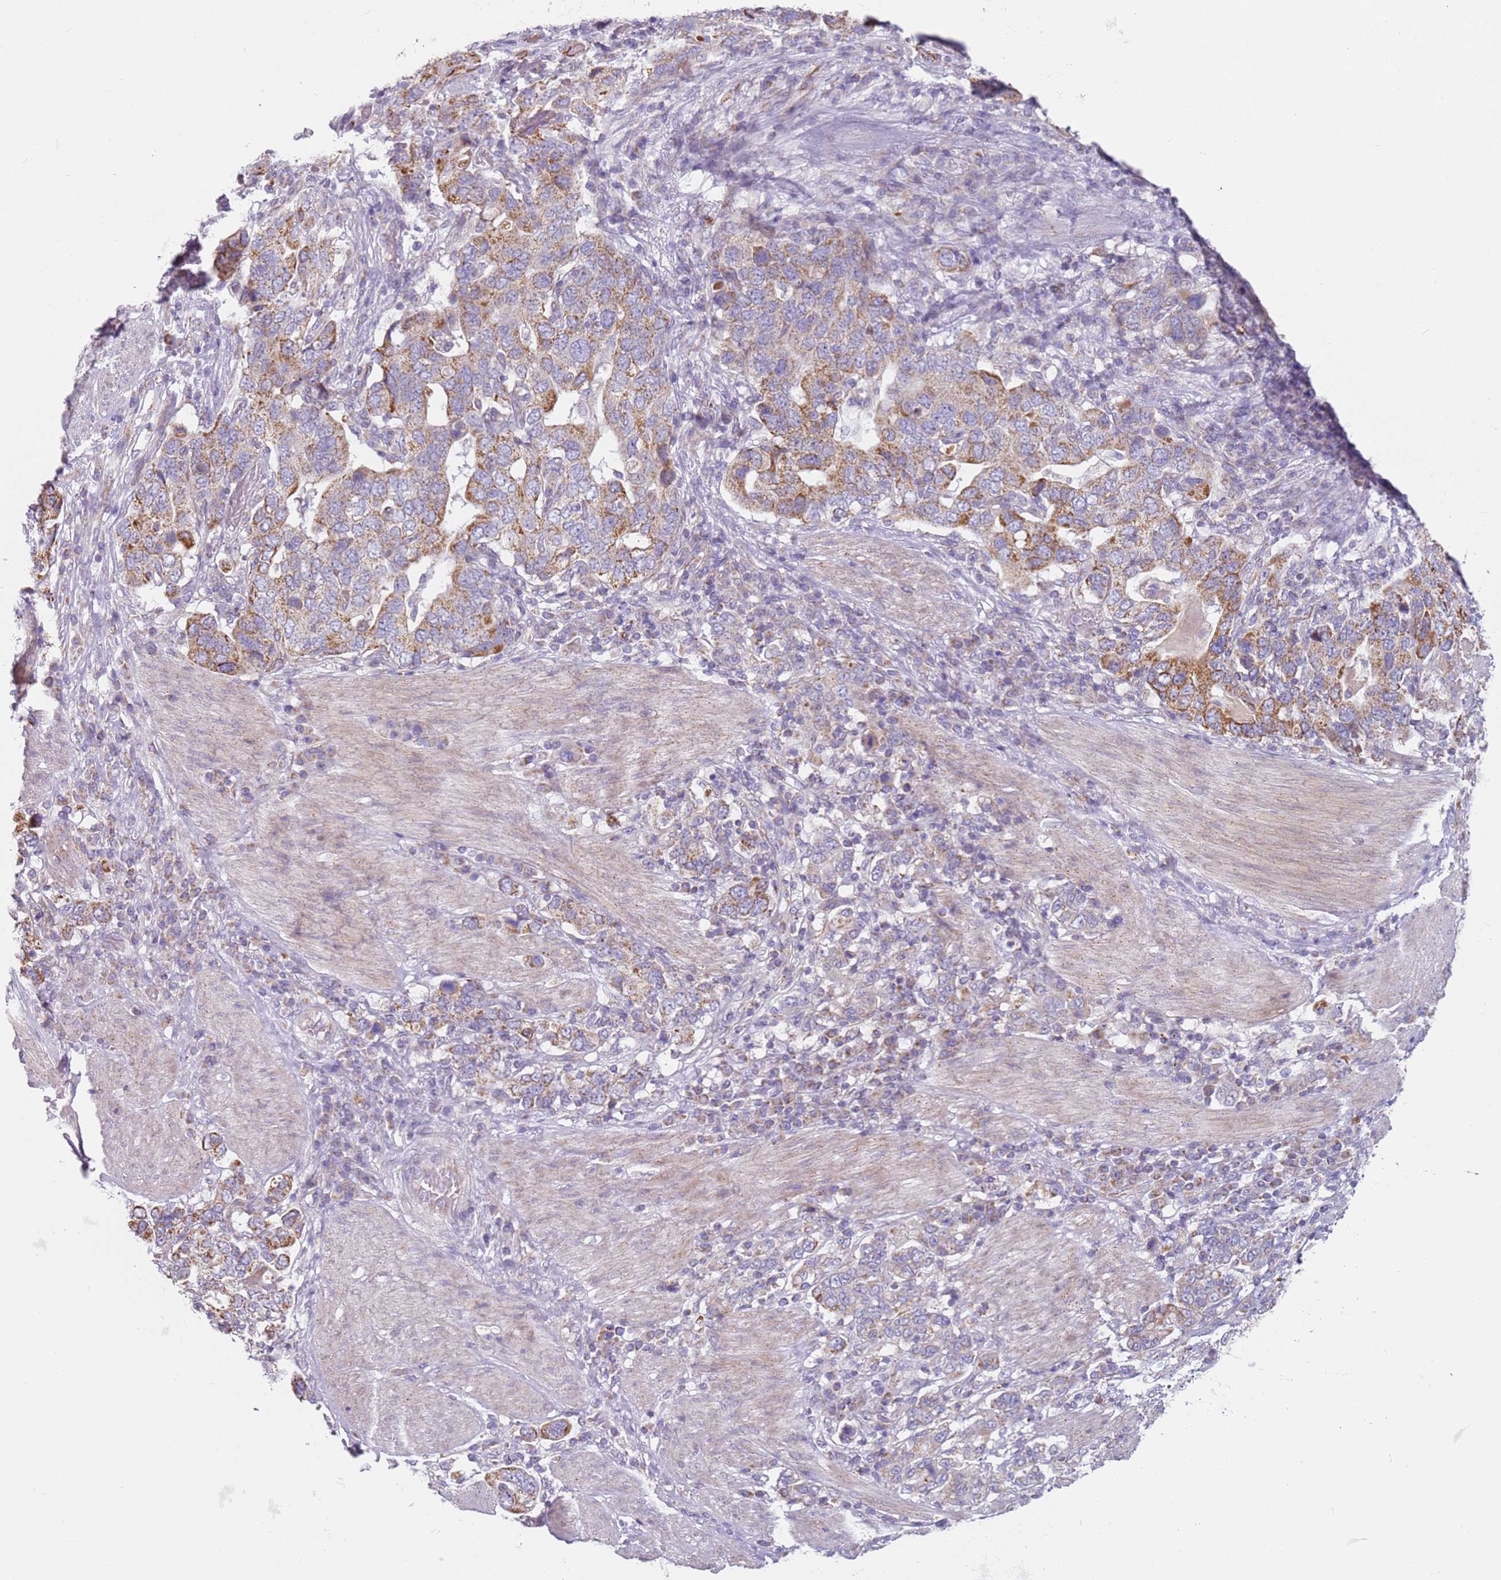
{"staining": {"intensity": "moderate", "quantity": "25%-75%", "location": "cytoplasmic/membranous"}, "tissue": "stomach cancer", "cell_type": "Tumor cells", "image_type": "cancer", "snomed": [{"axis": "morphology", "description": "Adenocarcinoma, NOS"}, {"axis": "topography", "description": "Stomach, upper"}, {"axis": "topography", "description": "Stomach"}], "caption": "The immunohistochemical stain highlights moderate cytoplasmic/membranous expression in tumor cells of stomach cancer tissue.", "gene": "ALS2", "patient": {"sex": "male", "age": 62}}